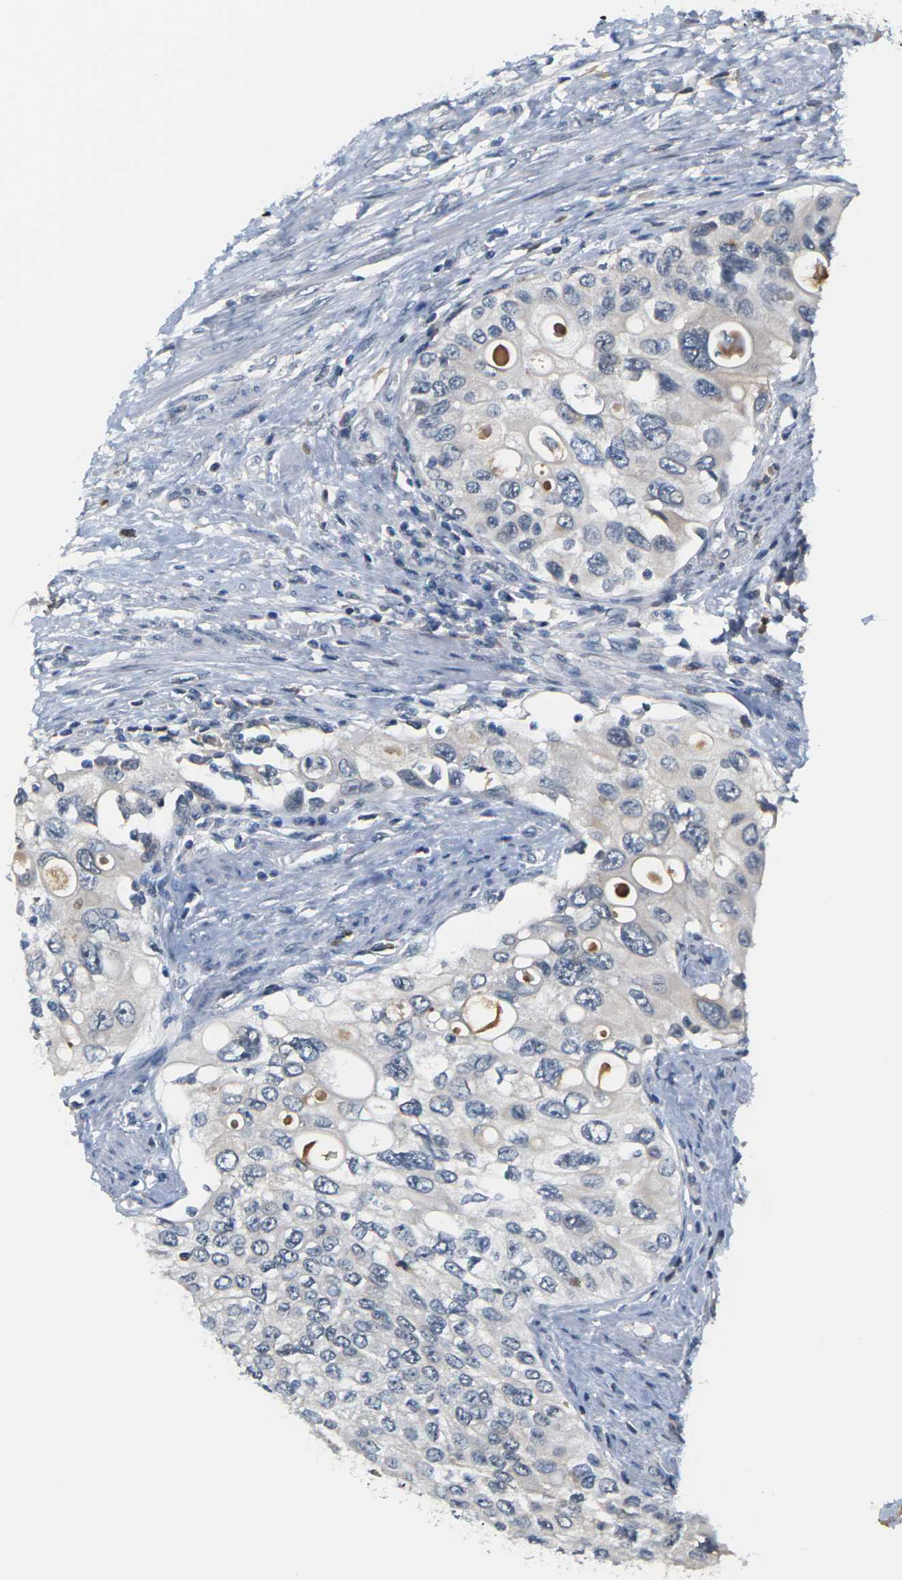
{"staining": {"intensity": "negative", "quantity": "none", "location": "none"}, "tissue": "urothelial cancer", "cell_type": "Tumor cells", "image_type": "cancer", "snomed": [{"axis": "morphology", "description": "Urothelial carcinoma, High grade"}, {"axis": "topography", "description": "Urinary bladder"}], "caption": "Tumor cells show no significant positivity in high-grade urothelial carcinoma.", "gene": "PKP2", "patient": {"sex": "female", "age": 56}}